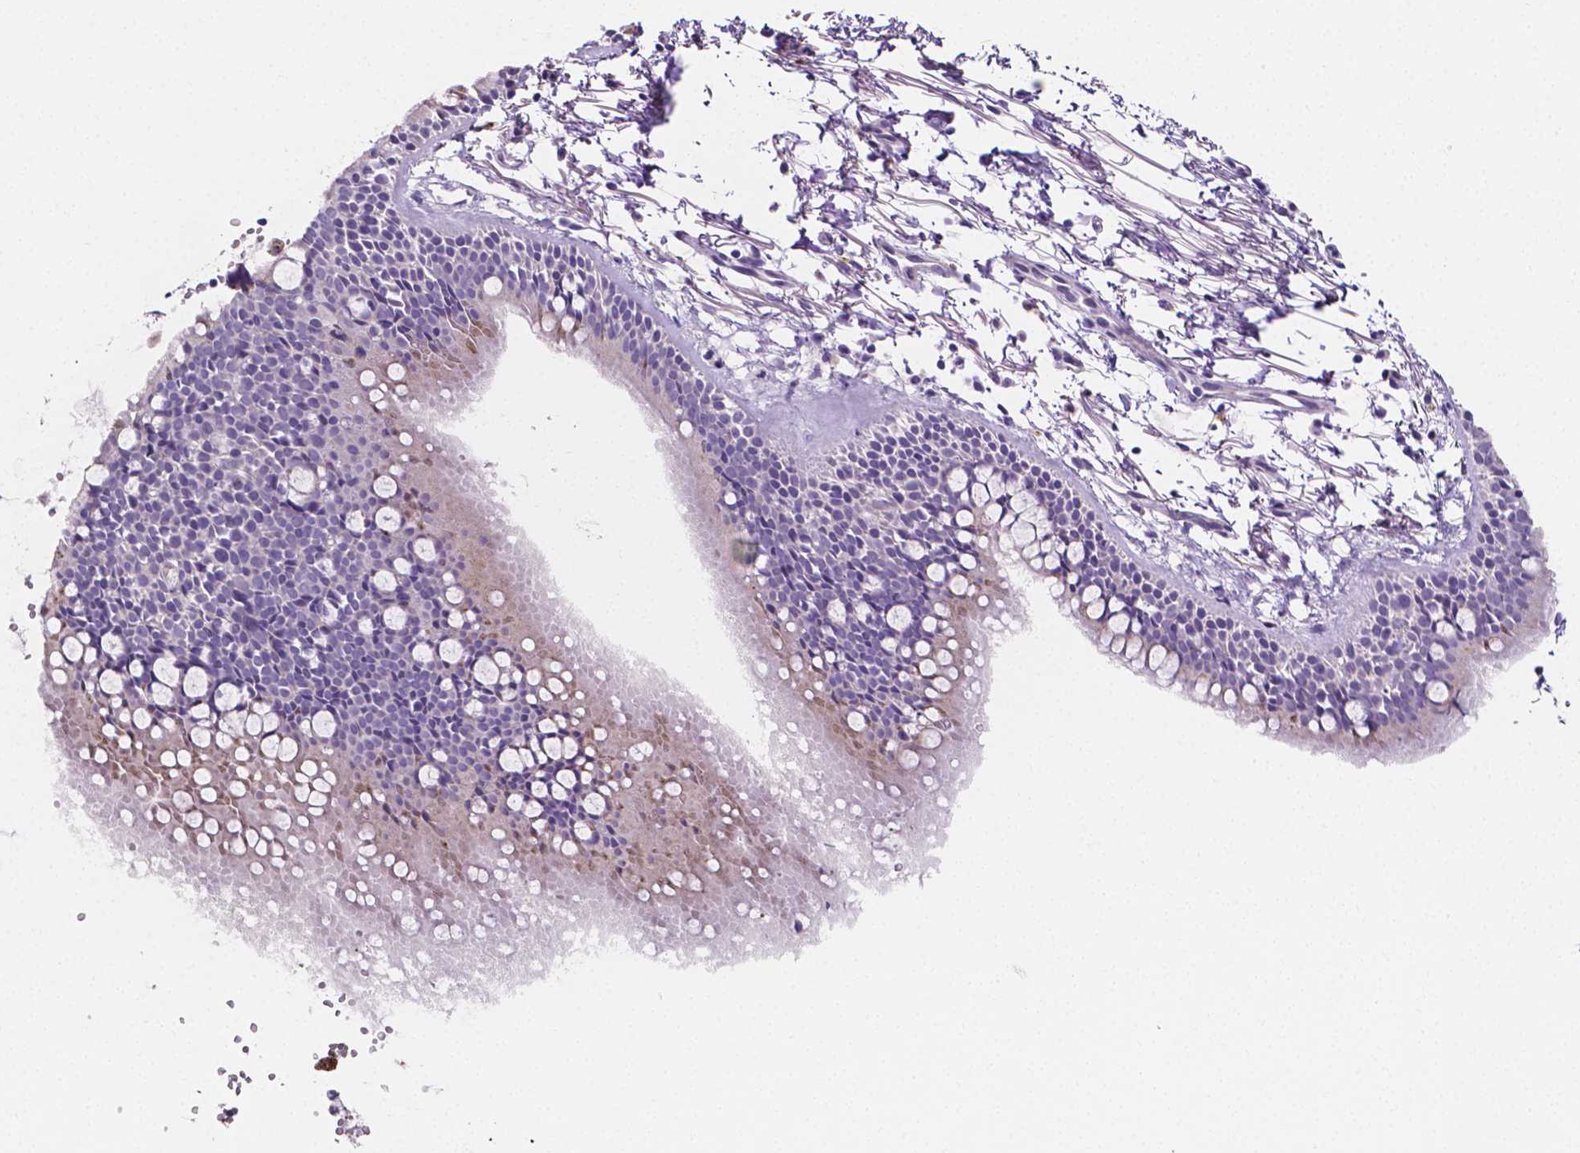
{"staining": {"intensity": "moderate", "quantity": "25%-75%", "location": "cytoplasmic/membranous"}, "tissue": "bronchus", "cell_type": "Respiratory epithelial cells", "image_type": "normal", "snomed": [{"axis": "morphology", "description": "Normal tissue, NOS"}, {"axis": "topography", "description": "Bronchus"}], "caption": "This histopathology image exhibits unremarkable bronchus stained with IHC to label a protein in brown. The cytoplasmic/membranous of respiratory epithelial cells show moderate positivity for the protein. Nuclei are counter-stained blue.", "gene": "NRGN", "patient": {"sex": "female", "age": 59}}